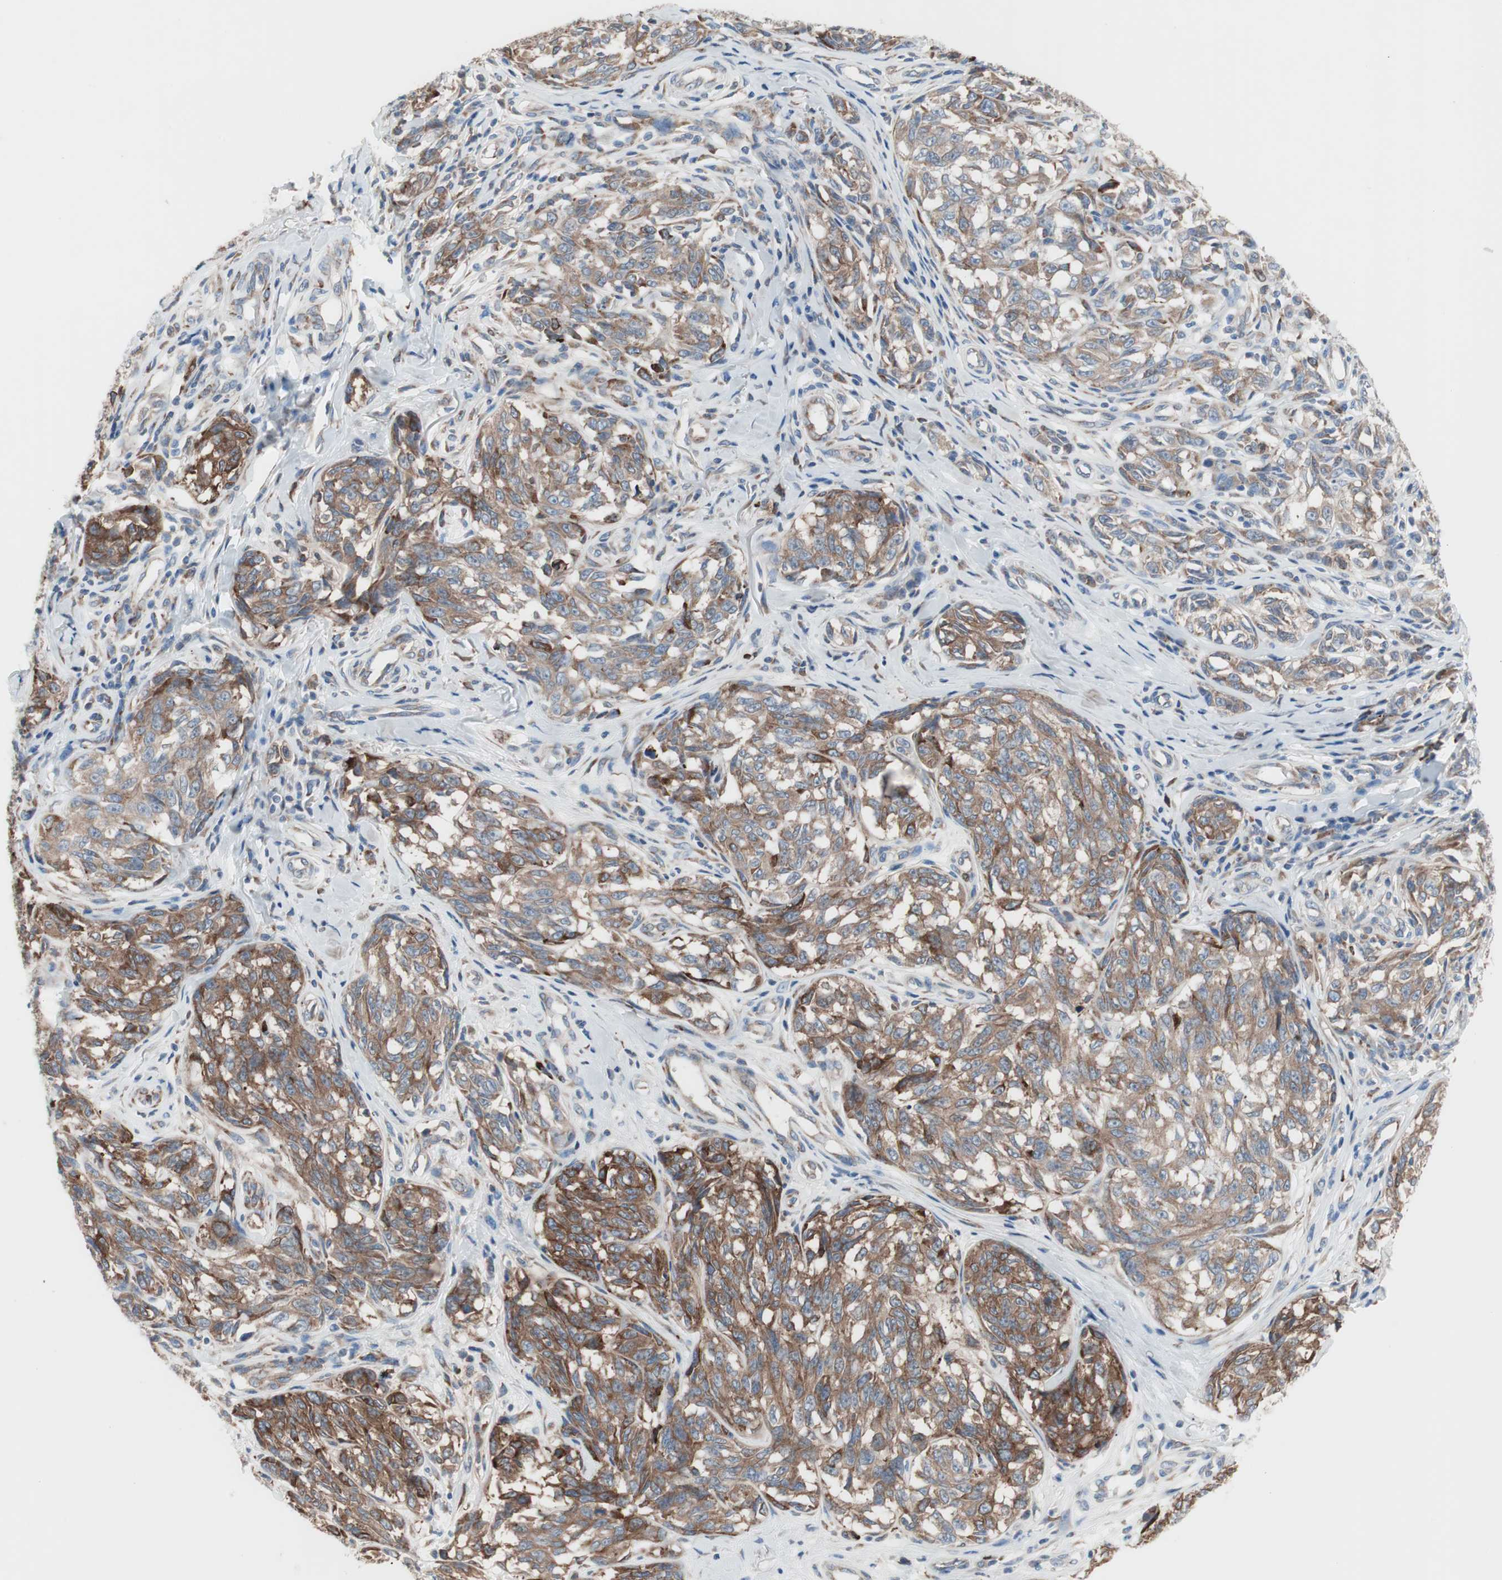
{"staining": {"intensity": "weak", "quantity": ">75%", "location": "cytoplasmic/membranous"}, "tissue": "melanoma", "cell_type": "Tumor cells", "image_type": "cancer", "snomed": [{"axis": "morphology", "description": "Malignant melanoma, NOS"}, {"axis": "topography", "description": "Skin"}], "caption": "Immunohistochemical staining of human melanoma reveals low levels of weak cytoplasmic/membranous expression in about >75% of tumor cells.", "gene": "SLC27A4", "patient": {"sex": "female", "age": 64}}